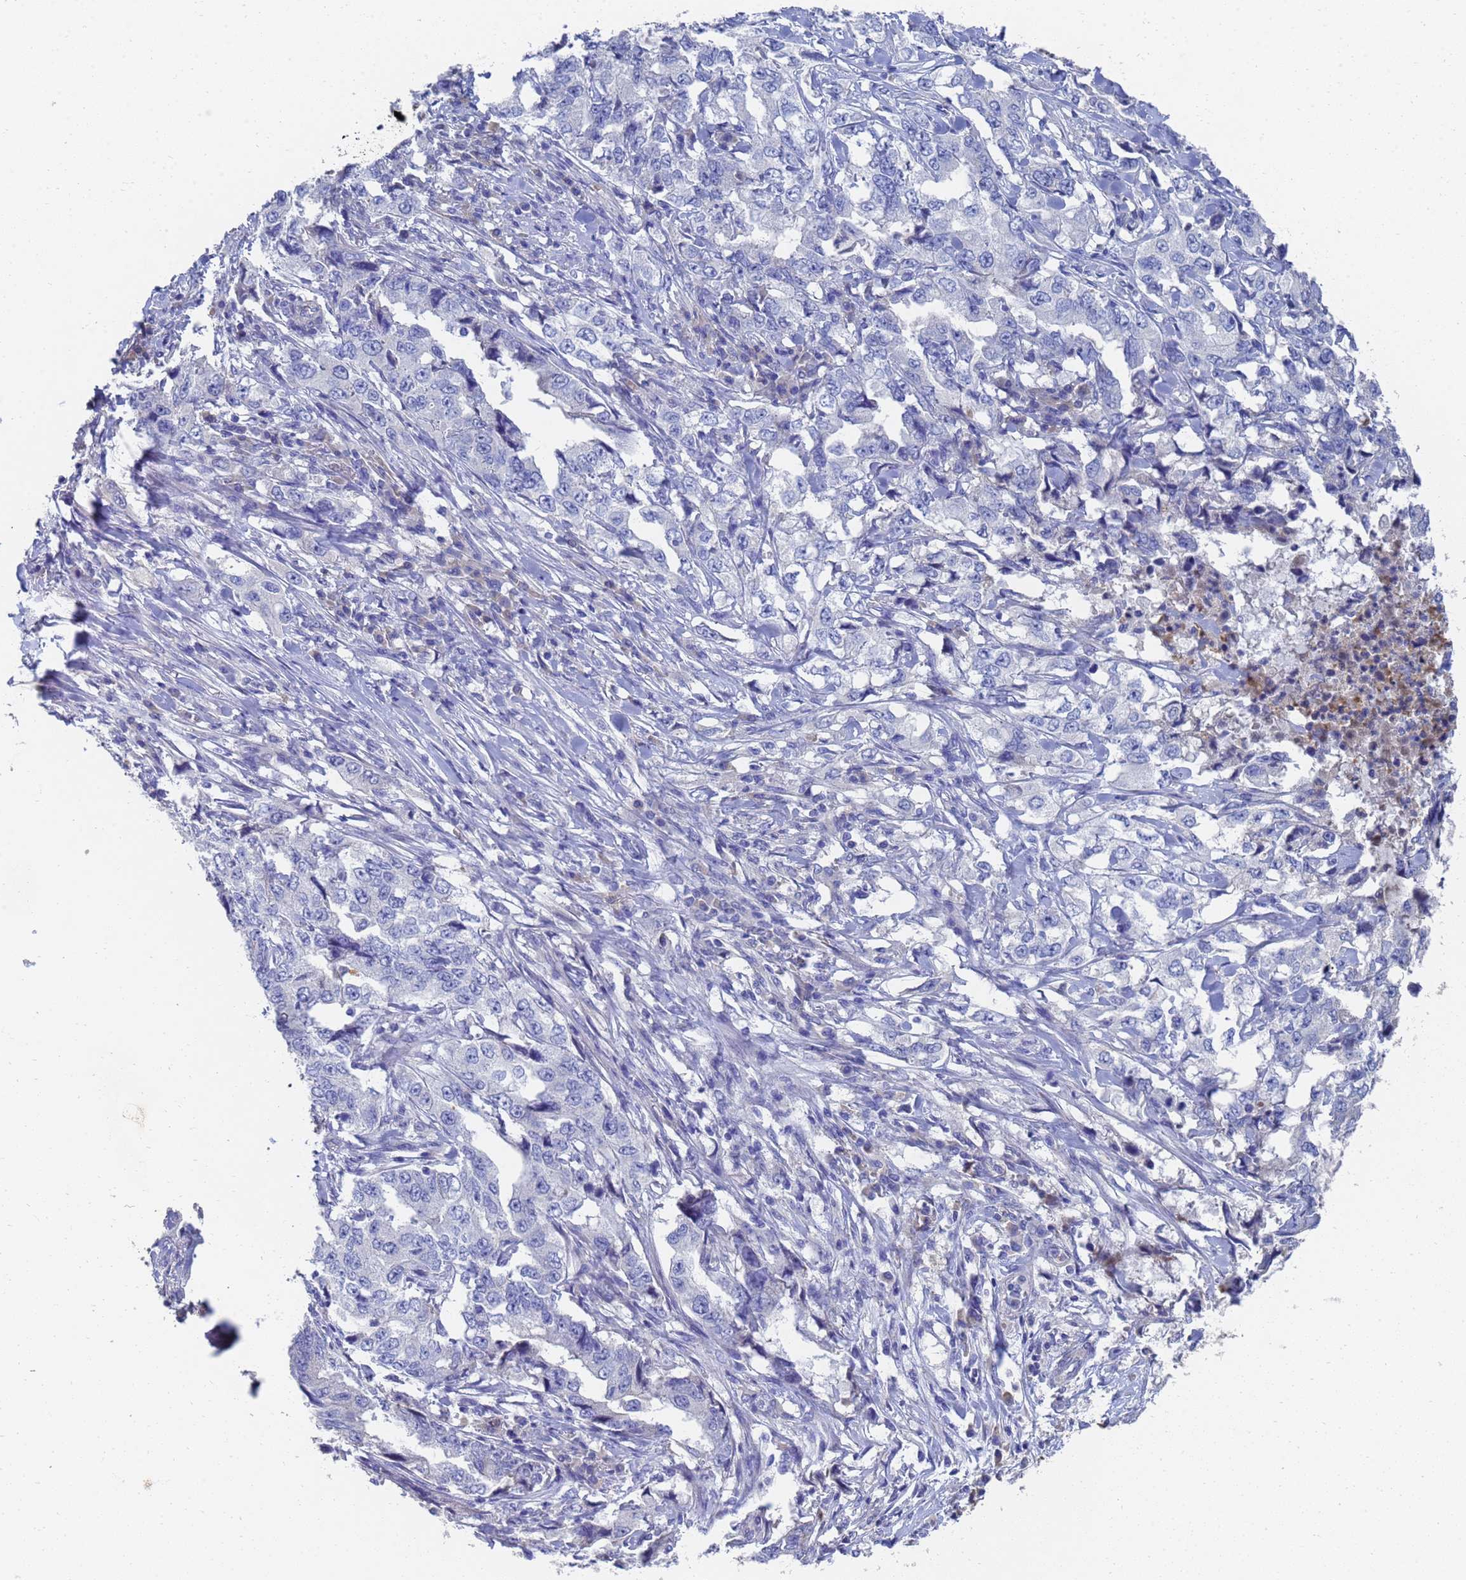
{"staining": {"intensity": "negative", "quantity": "none", "location": "none"}, "tissue": "lung cancer", "cell_type": "Tumor cells", "image_type": "cancer", "snomed": [{"axis": "morphology", "description": "Adenocarcinoma, NOS"}, {"axis": "topography", "description": "Lung"}], "caption": "Immunohistochemical staining of human lung adenocarcinoma displays no significant expression in tumor cells.", "gene": "LBX2", "patient": {"sex": "female", "age": 51}}